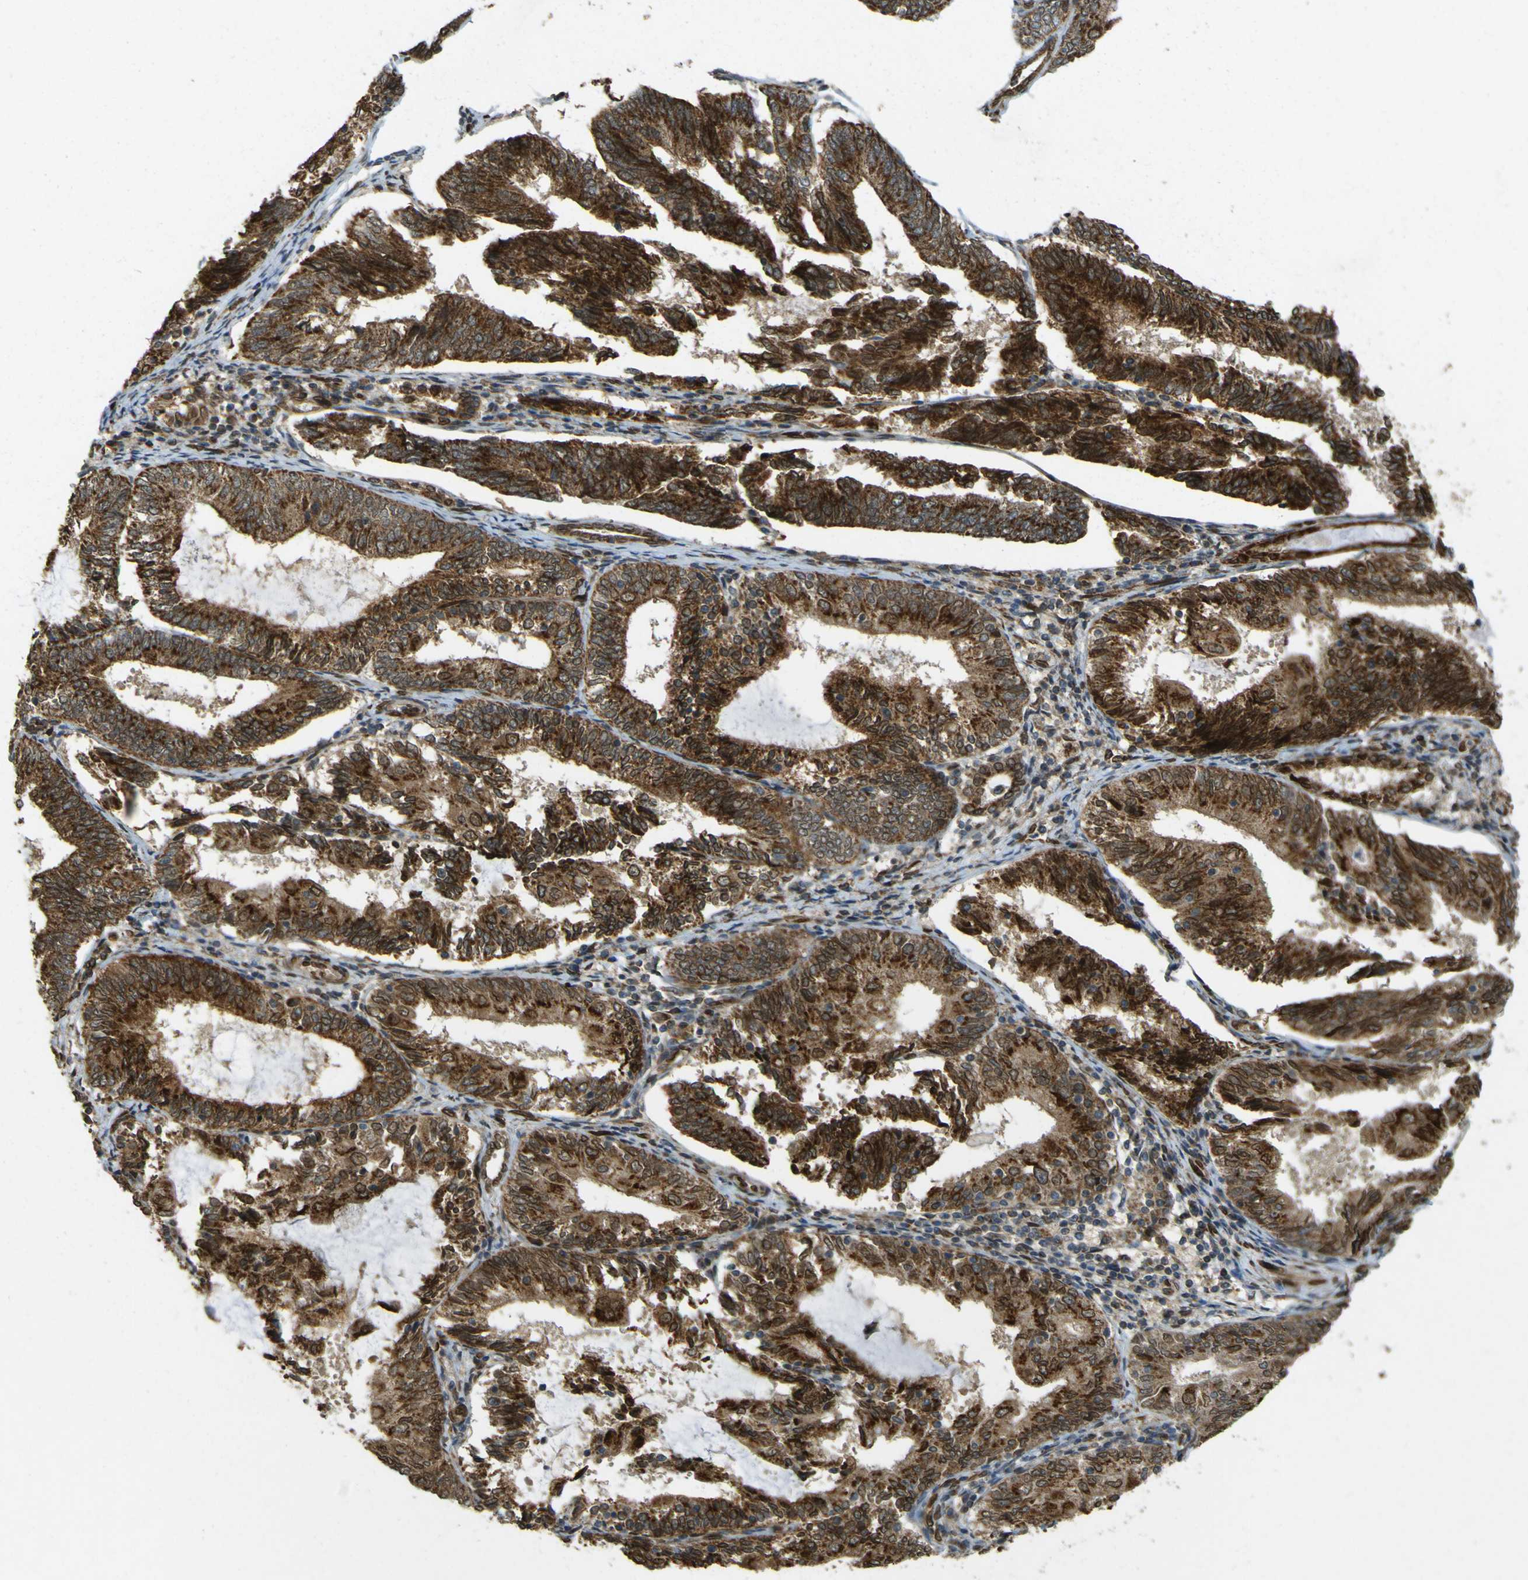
{"staining": {"intensity": "strong", "quantity": ">75%", "location": "cytoplasmic/membranous"}, "tissue": "endometrial cancer", "cell_type": "Tumor cells", "image_type": "cancer", "snomed": [{"axis": "morphology", "description": "Adenocarcinoma, NOS"}, {"axis": "topography", "description": "Endometrium"}], "caption": "IHC image of endometrial cancer (adenocarcinoma) stained for a protein (brown), which reveals high levels of strong cytoplasmic/membranous positivity in about >75% of tumor cells.", "gene": "GALNT1", "patient": {"sex": "female", "age": 81}}